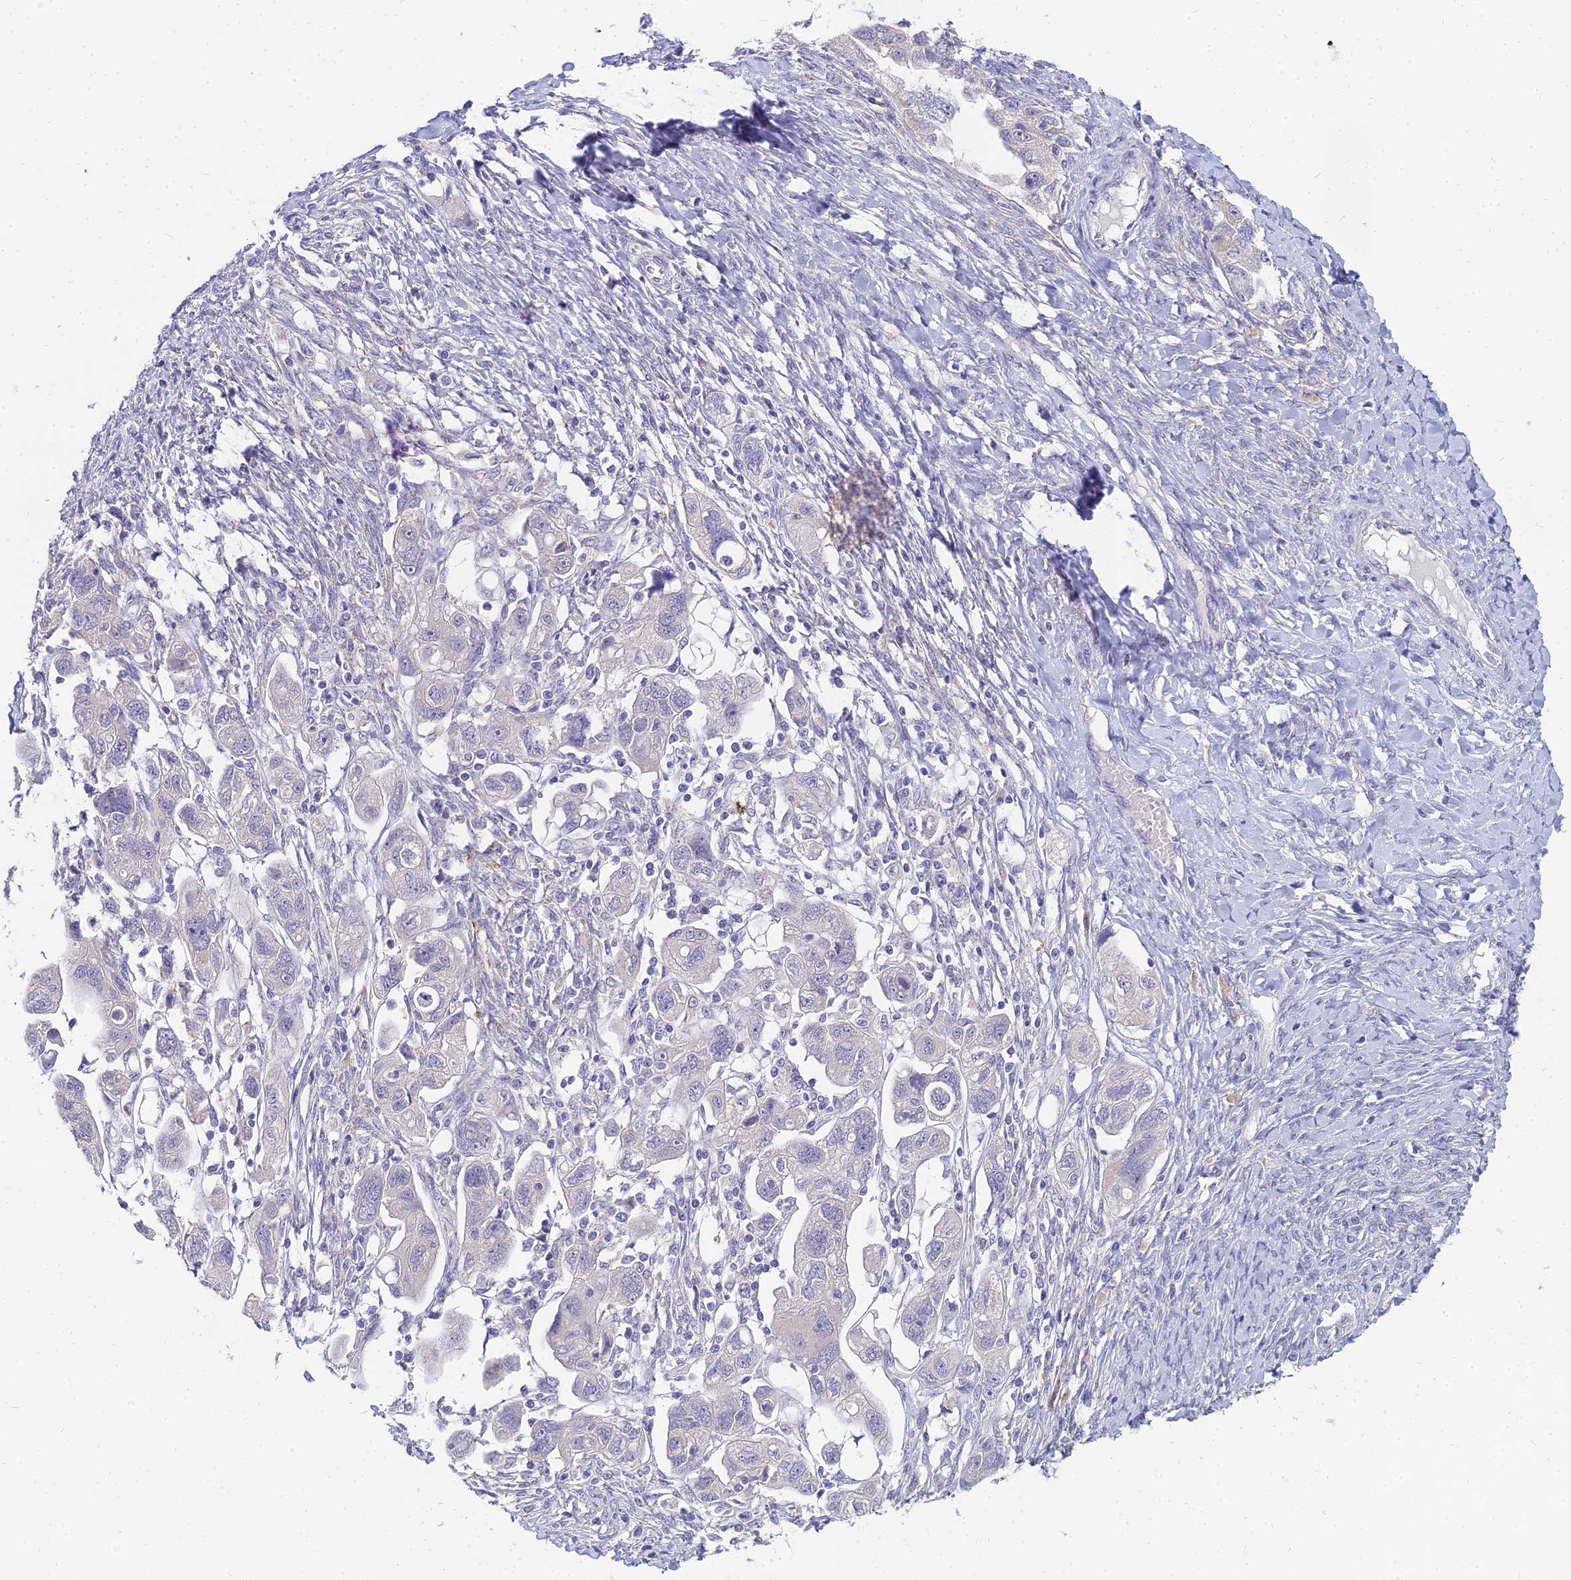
{"staining": {"intensity": "negative", "quantity": "none", "location": "none"}, "tissue": "ovarian cancer", "cell_type": "Tumor cells", "image_type": "cancer", "snomed": [{"axis": "morphology", "description": "Carcinoma, NOS"}, {"axis": "morphology", "description": "Cystadenocarcinoma, serous, NOS"}, {"axis": "topography", "description": "Ovary"}], "caption": "This is an immunohistochemistry (IHC) histopathology image of ovarian cancer (serous cystadenocarcinoma). There is no staining in tumor cells.", "gene": "NPY", "patient": {"sex": "female", "age": 69}}